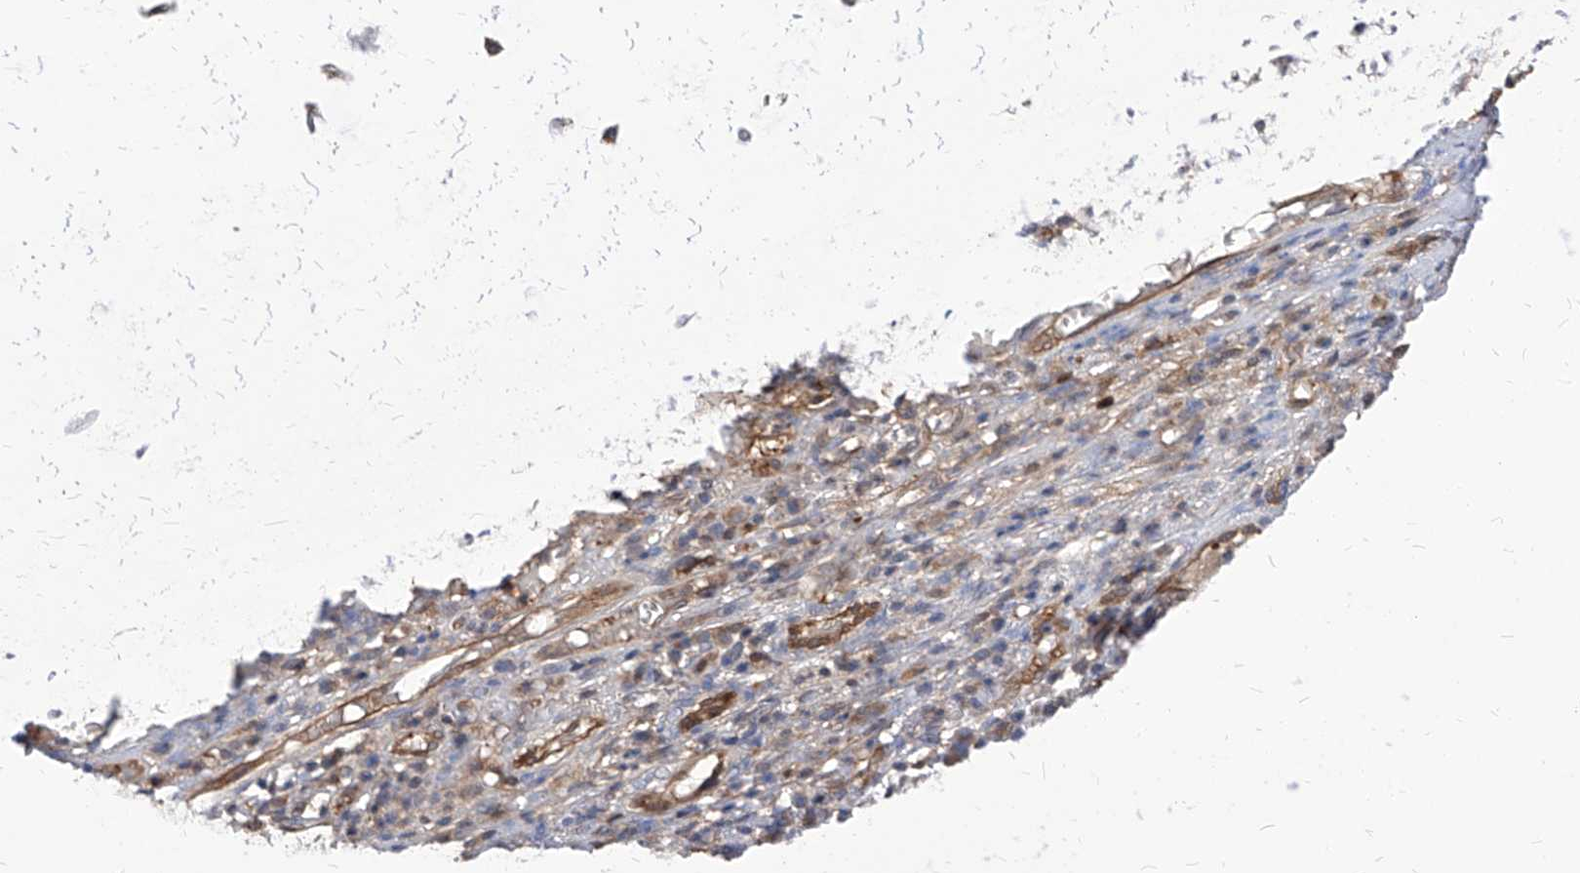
{"staining": {"intensity": "negative", "quantity": "none", "location": "none"}, "tissue": "adipose tissue", "cell_type": "Adipocytes", "image_type": "normal", "snomed": [{"axis": "morphology", "description": "Normal tissue, NOS"}, {"axis": "morphology", "description": "Basal cell carcinoma"}, {"axis": "topography", "description": "Cartilage tissue"}, {"axis": "topography", "description": "Nasopharynx"}, {"axis": "topography", "description": "Oral tissue"}], "caption": "Adipocytes show no significant positivity in unremarkable adipose tissue. Nuclei are stained in blue.", "gene": "ABRACL", "patient": {"sex": "female", "age": 77}}